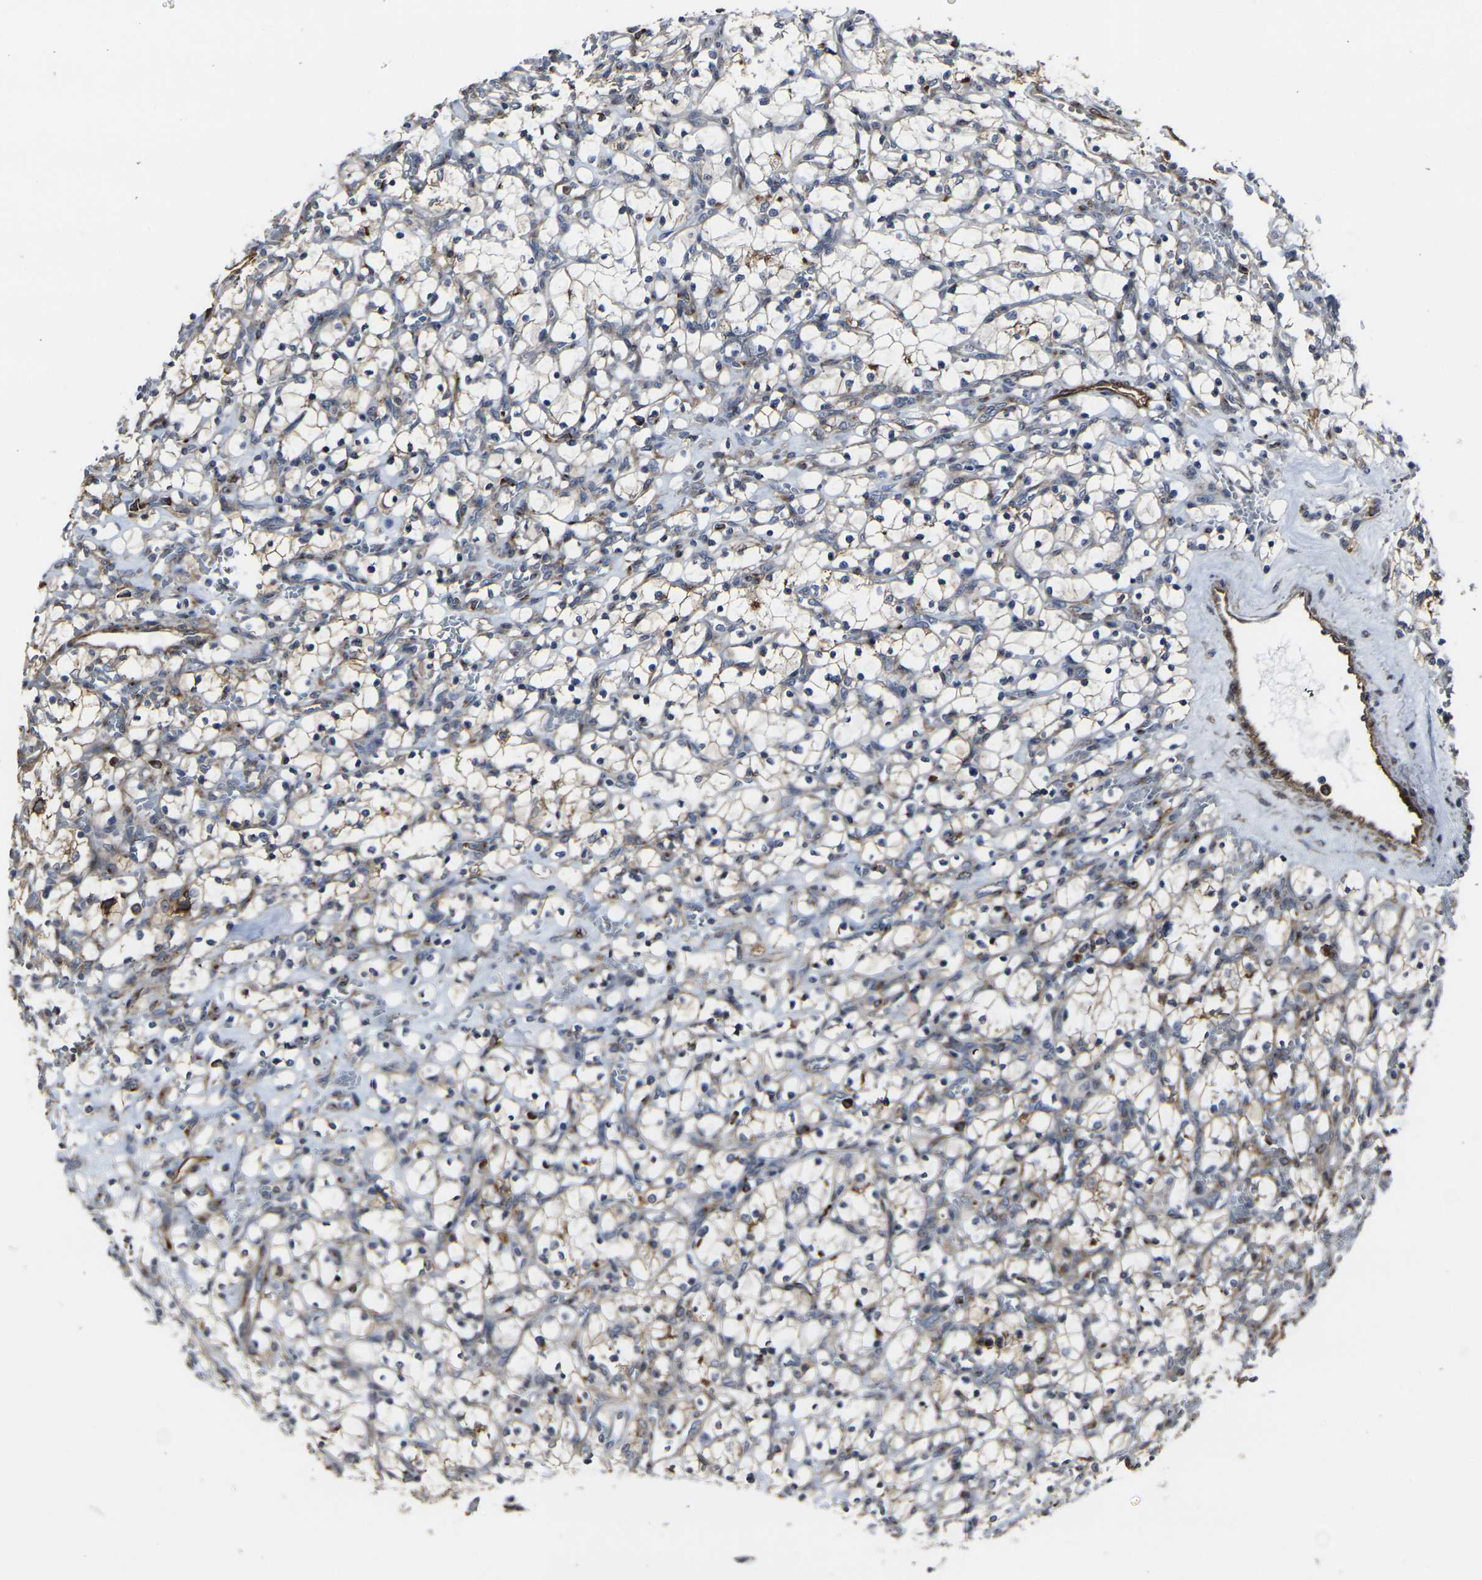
{"staining": {"intensity": "weak", "quantity": "<25%", "location": "cytoplasmic/membranous"}, "tissue": "renal cancer", "cell_type": "Tumor cells", "image_type": "cancer", "snomed": [{"axis": "morphology", "description": "Adenocarcinoma, NOS"}, {"axis": "topography", "description": "Kidney"}], "caption": "Immunohistochemistry (IHC) photomicrograph of renal adenocarcinoma stained for a protein (brown), which displays no expression in tumor cells. (Stains: DAB (3,3'-diaminobenzidine) immunohistochemistry (IHC) with hematoxylin counter stain, Microscopy: brightfield microscopy at high magnification).", "gene": "MYOF", "patient": {"sex": "female", "age": 69}}